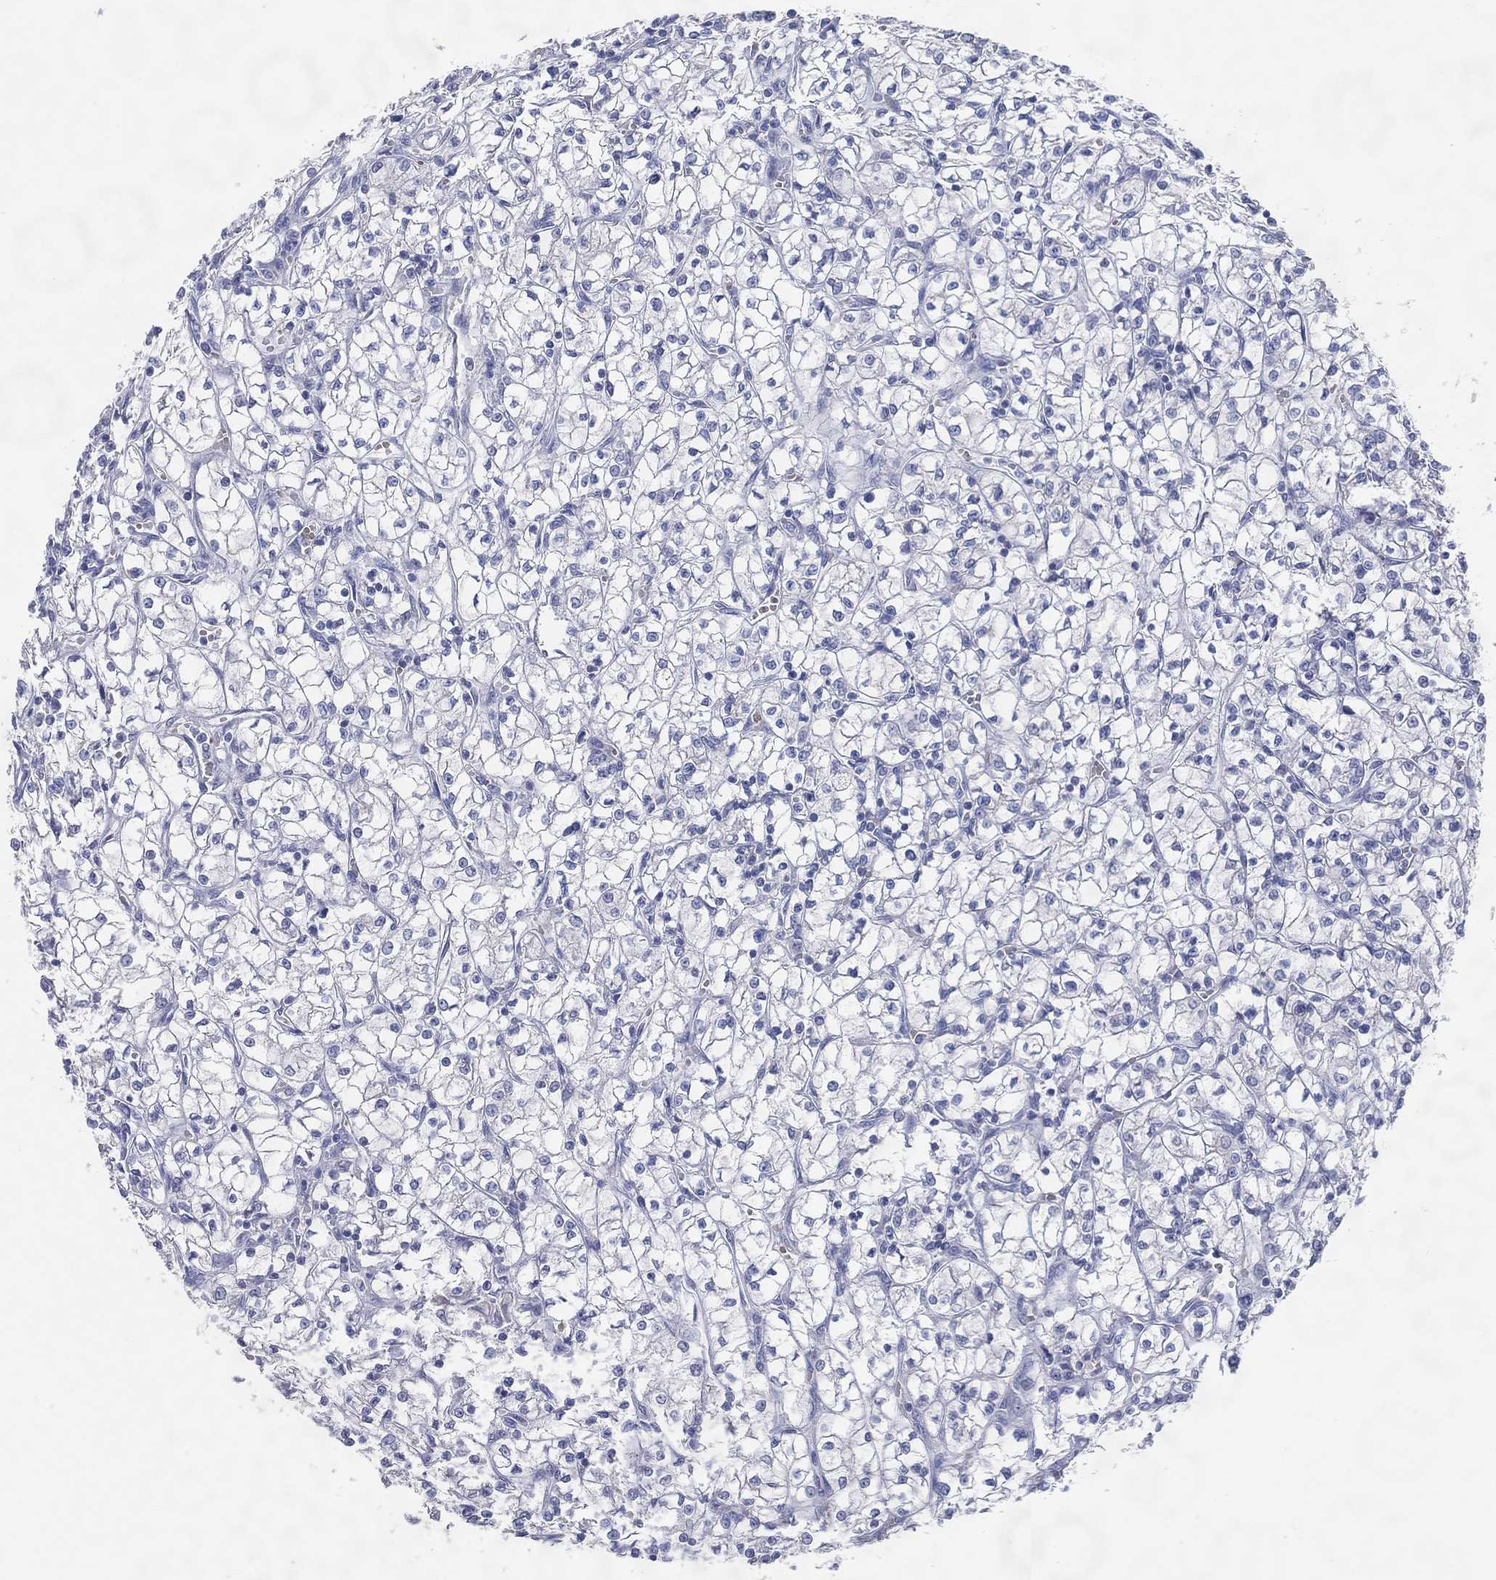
{"staining": {"intensity": "negative", "quantity": "none", "location": "none"}, "tissue": "renal cancer", "cell_type": "Tumor cells", "image_type": "cancer", "snomed": [{"axis": "morphology", "description": "Adenocarcinoma, NOS"}, {"axis": "topography", "description": "Kidney"}], "caption": "Human renal cancer (adenocarcinoma) stained for a protein using IHC demonstrates no positivity in tumor cells.", "gene": "DNAH6", "patient": {"sex": "female", "age": 64}}